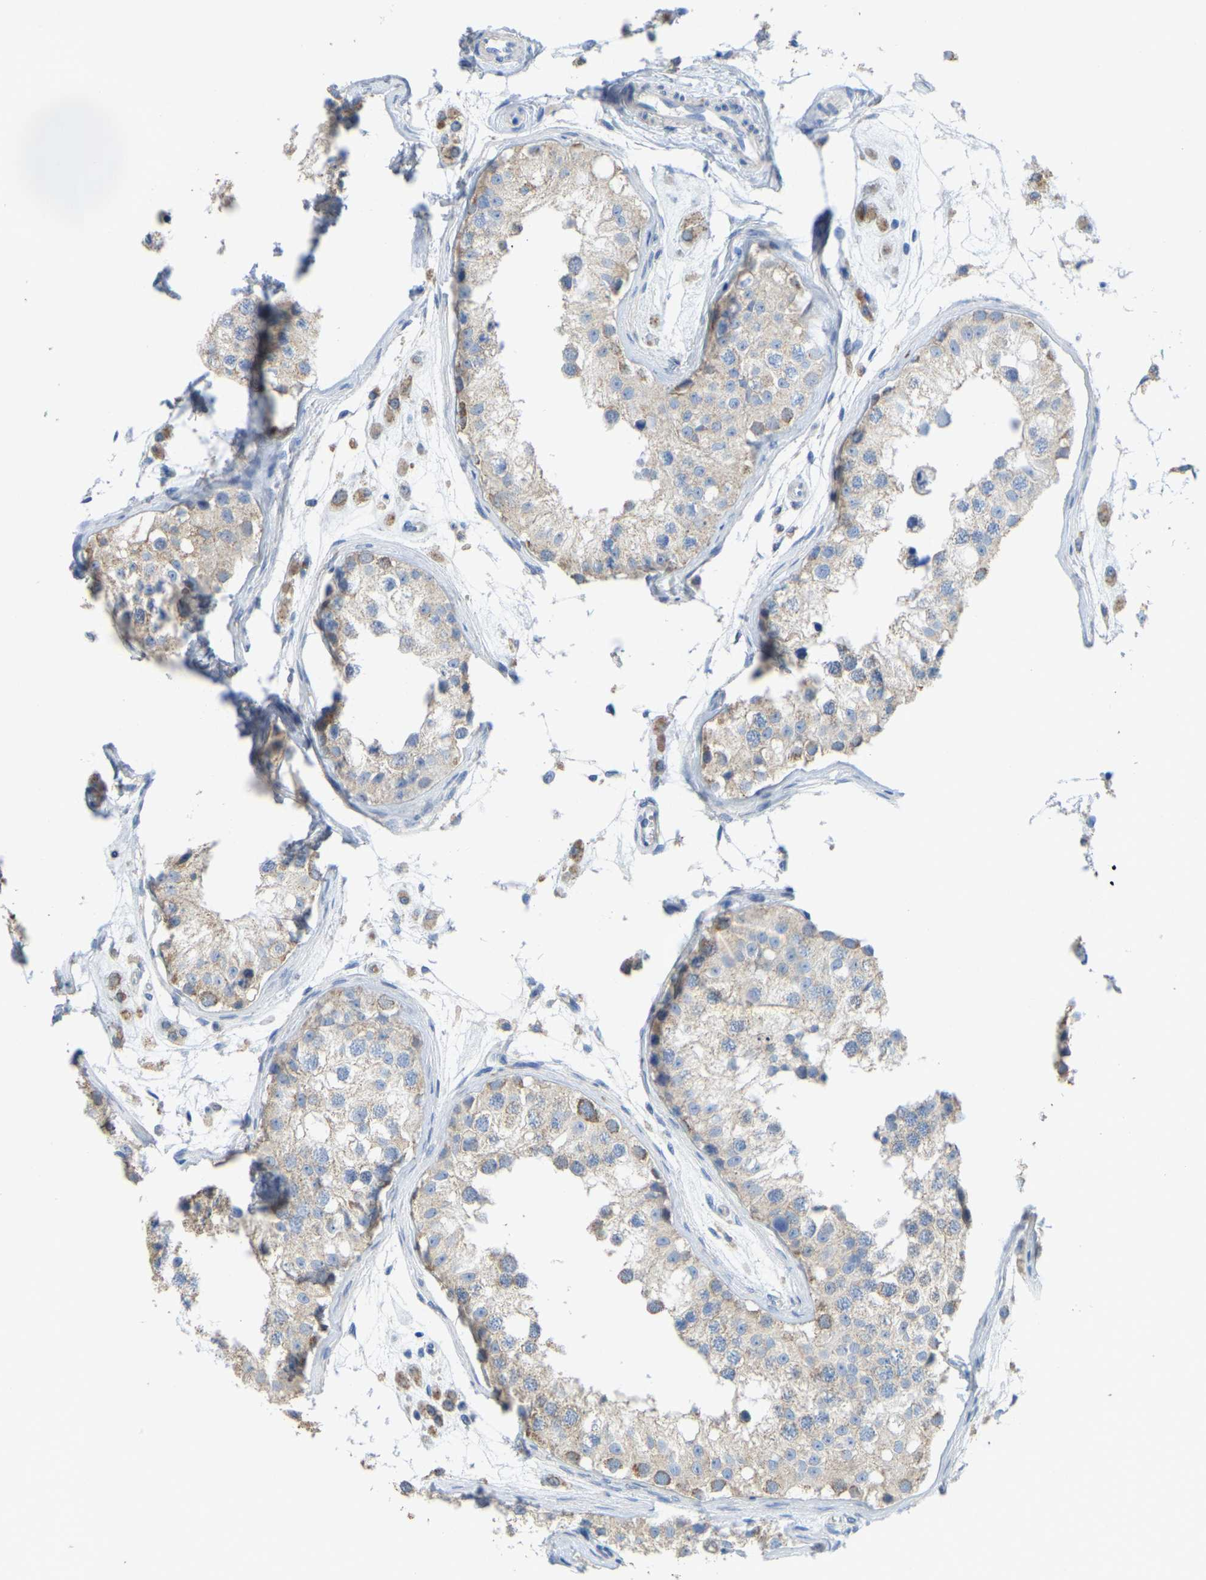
{"staining": {"intensity": "weak", "quantity": "25%-75%", "location": "cytoplasmic/membranous"}, "tissue": "testis", "cell_type": "Cells in seminiferous ducts", "image_type": "normal", "snomed": [{"axis": "morphology", "description": "Normal tissue, NOS"}, {"axis": "morphology", "description": "Adenocarcinoma, metastatic, NOS"}, {"axis": "topography", "description": "Testis"}], "caption": "Immunohistochemistry image of normal human testis stained for a protein (brown), which displays low levels of weak cytoplasmic/membranous expression in about 25%-75% of cells in seminiferous ducts.", "gene": "SERPINB5", "patient": {"sex": "male", "age": 26}}